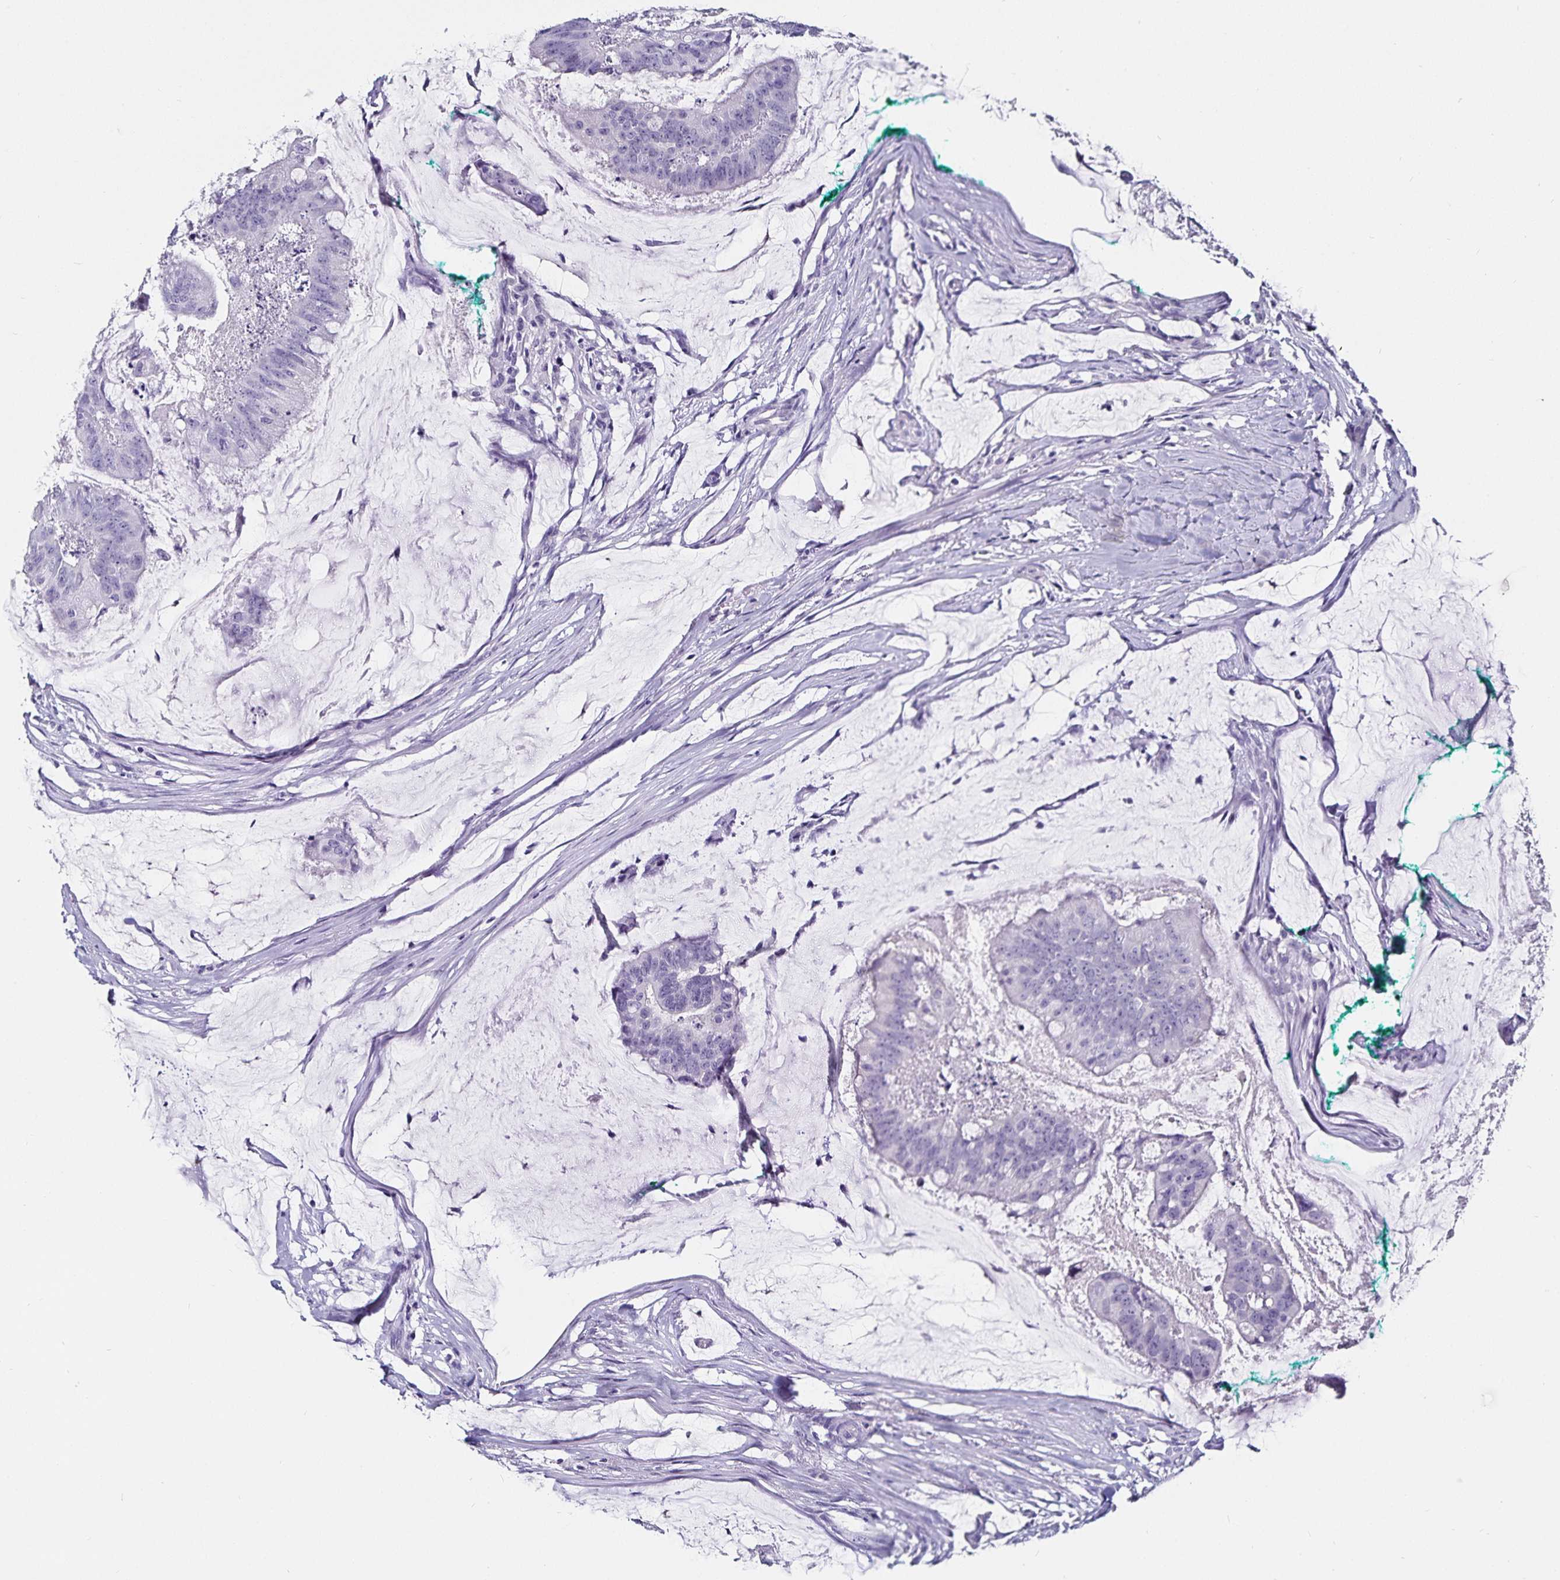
{"staining": {"intensity": "negative", "quantity": "none", "location": "none"}, "tissue": "colorectal cancer", "cell_type": "Tumor cells", "image_type": "cancer", "snomed": [{"axis": "morphology", "description": "Adenocarcinoma, NOS"}, {"axis": "topography", "description": "Colon"}], "caption": "Tumor cells show no significant protein staining in adenocarcinoma (colorectal). The staining was performed using DAB to visualize the protein expression in brown, while the nuclei were stained in blue with hematoxylin (Magnification: 20x).", "gene": "TSPAN7", "patient": {"sex": "male", "age": 62}}